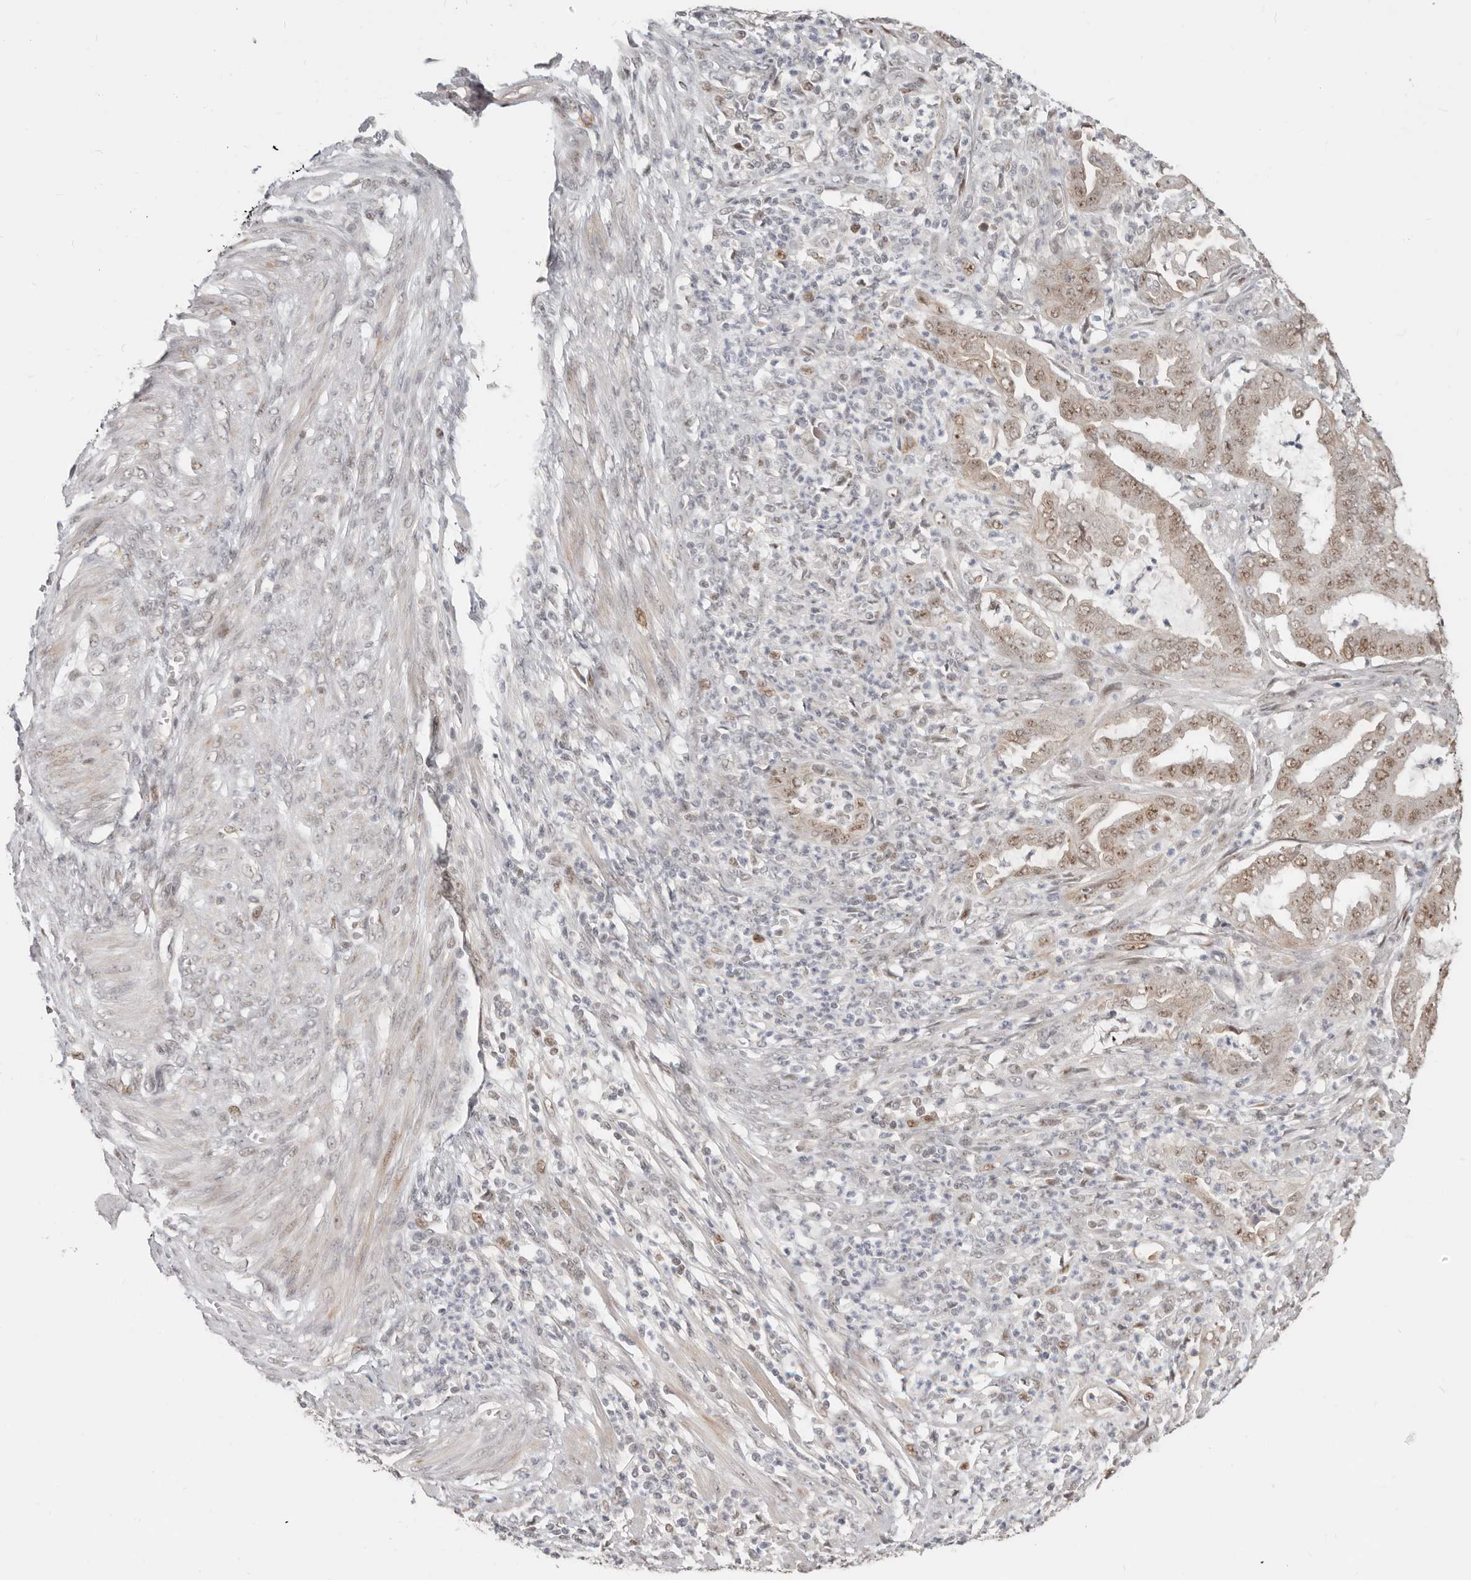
{"staining": {"intensity": "moderate", "quantity": "<25%", "location": "nuclear"}, "tissue": "endometrial cancer", "cell_type": "Tumor cells", "image_type": "cancer", "snomed": [{"axis": "morphology", "description": "Adenocarcinoma, NOS"}, {"axis": "topography", "description": "Endometrium"}], "caption": "A low amount of moderate nuclear expression is identified in approximately <25% of tumor cells in endometrial adenocarcinoma tissue.", "gene": "RFC2", "patient": {"sex": "female", "age": 51}}